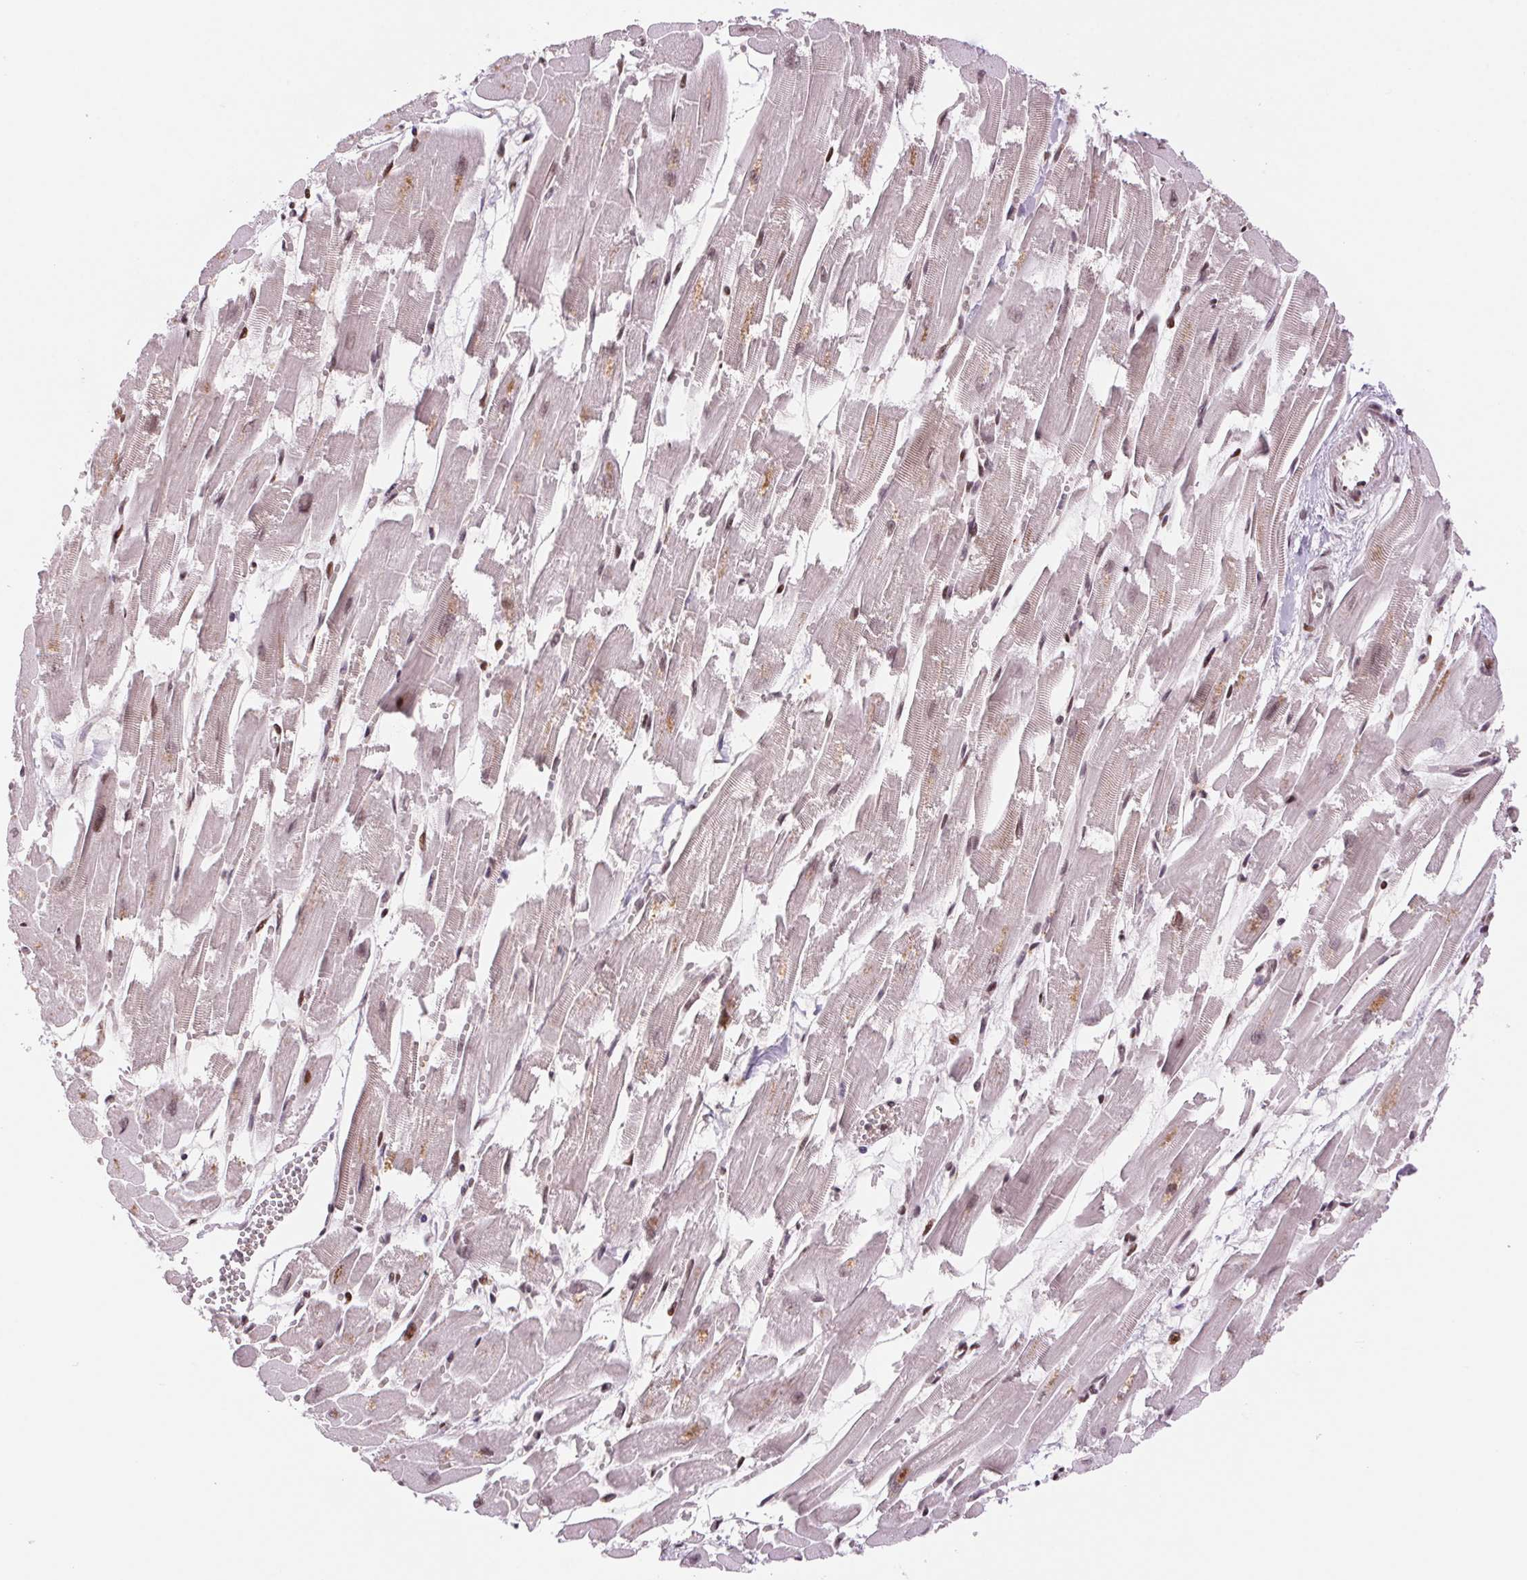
{"staining": {"intensity": "moderate", "quantity": "25%-75%", "location": "nuclear"}, "tissue": "heart muscle", "cell_type": "Cardiomyocytes", "image_type": "normal", "snomed": [{"axis": "morphology", "description": "Normal tissue, NOS"}, {"axis": "topography", "description": "Heart"}], "caption": "Unremarkable heart muscle was stained to show a protein in brown. There is medium levels of moderate nuclear expression in about 25%-75% of cardiomyocytes. (Brightfield microscopy of DAB IHC at high magnification).", "gene": "RAD23A", "patient": {"sex": "female", "age": 52}}